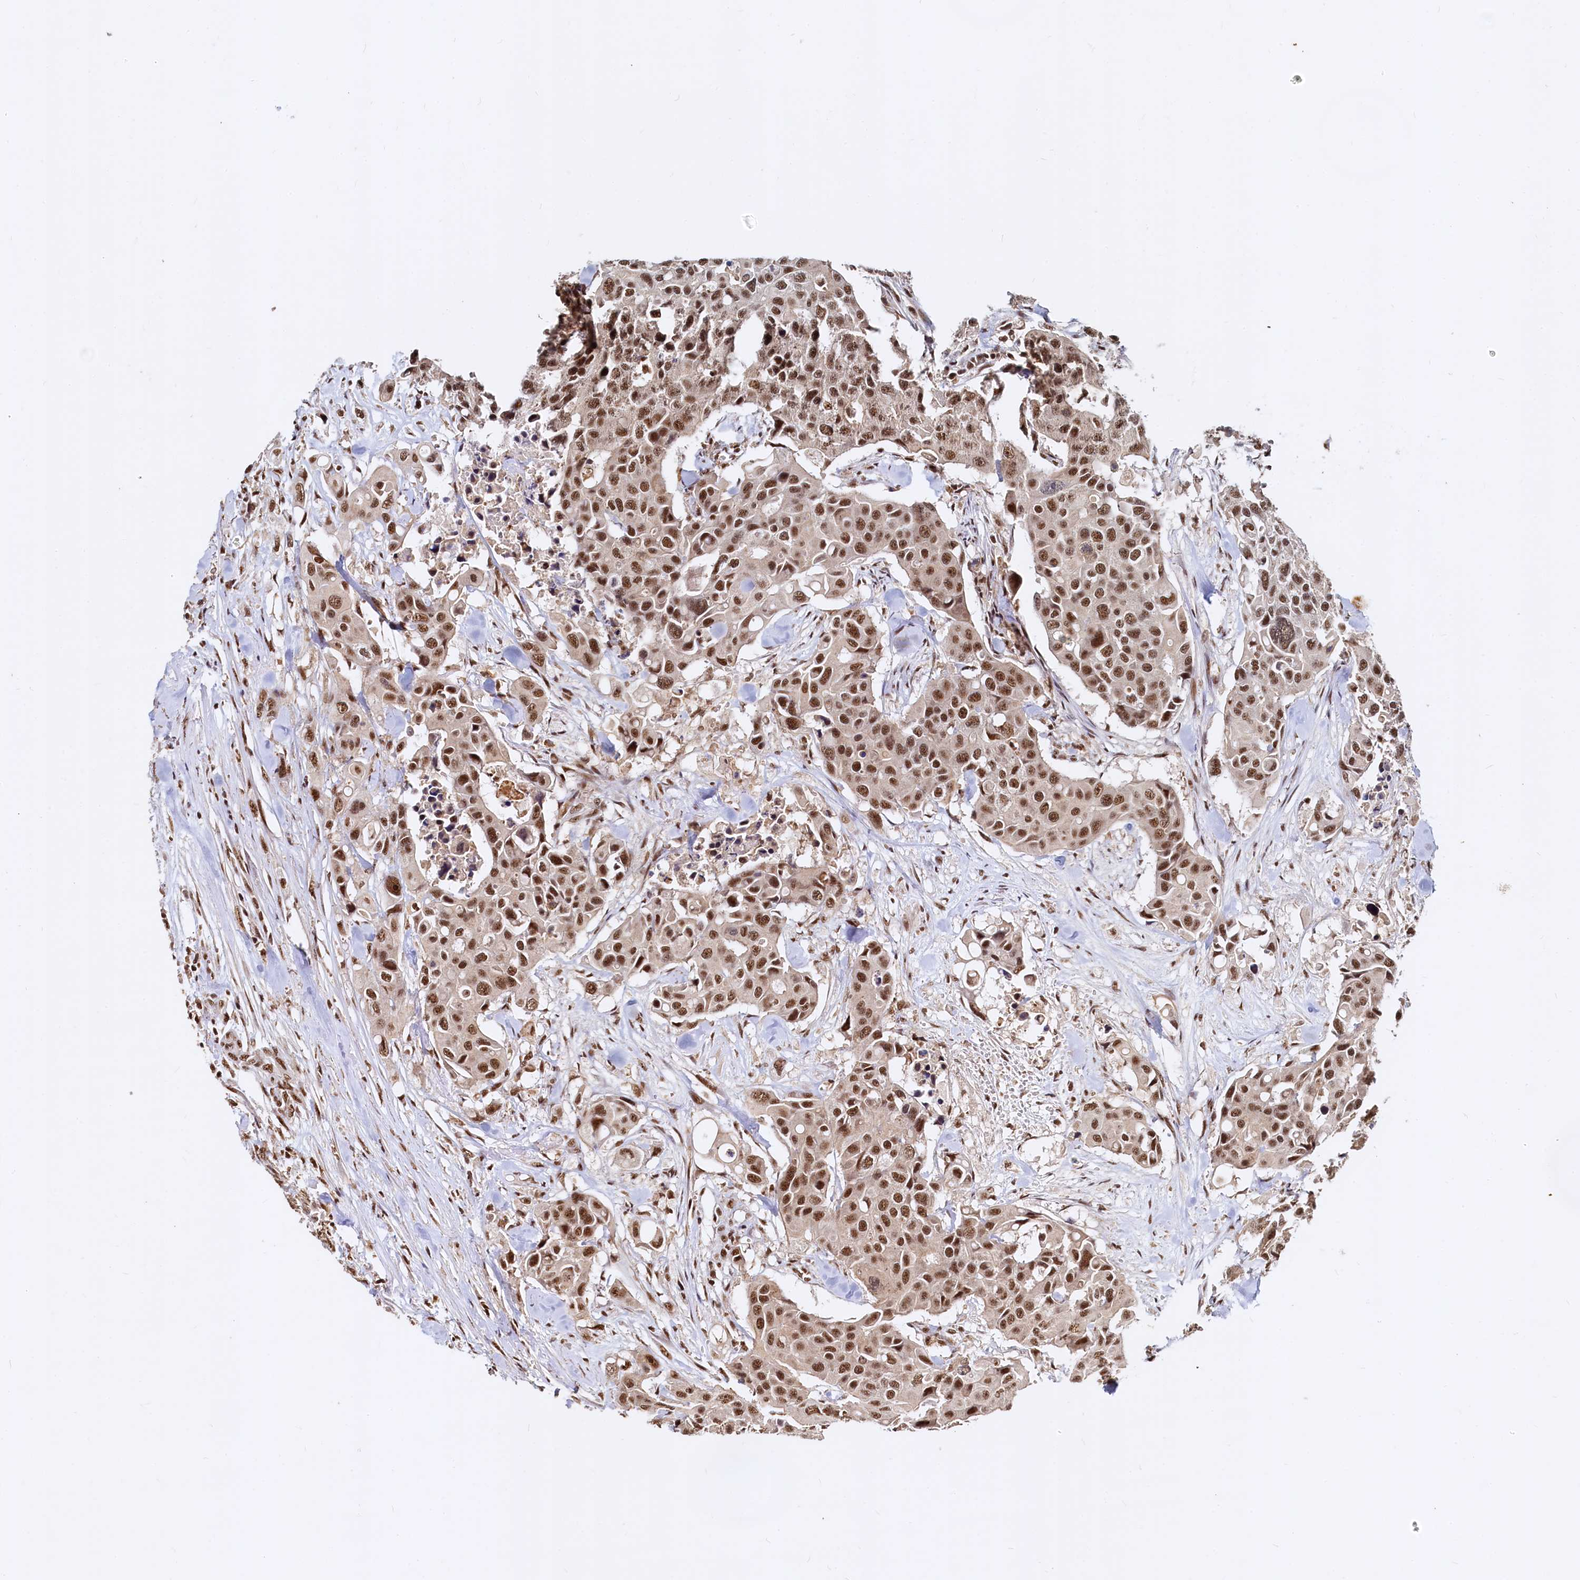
{"staining": {"intensity": "strong", "quantity": ">75%", "location": "cytoplasmic/membranous,nuclear"}, "tissue": "colorectal cancer", "cell_type": "Tumor cells", "image_type": "cancer", "snomed": [{"axis": "morphology", "description": "Adenocarcinoma, NOS"}, {"axis": "topography", "description": "Colon"}], "caption": "Protein staining of colorectal cancer (adenocarcinoma) tissue exhibits strong cytoplasmic/membranous and nuclear positivity in about >75% of tumor cells.", "gene": "RSRC2", "patient": {"sex": "male", "age": 77}}